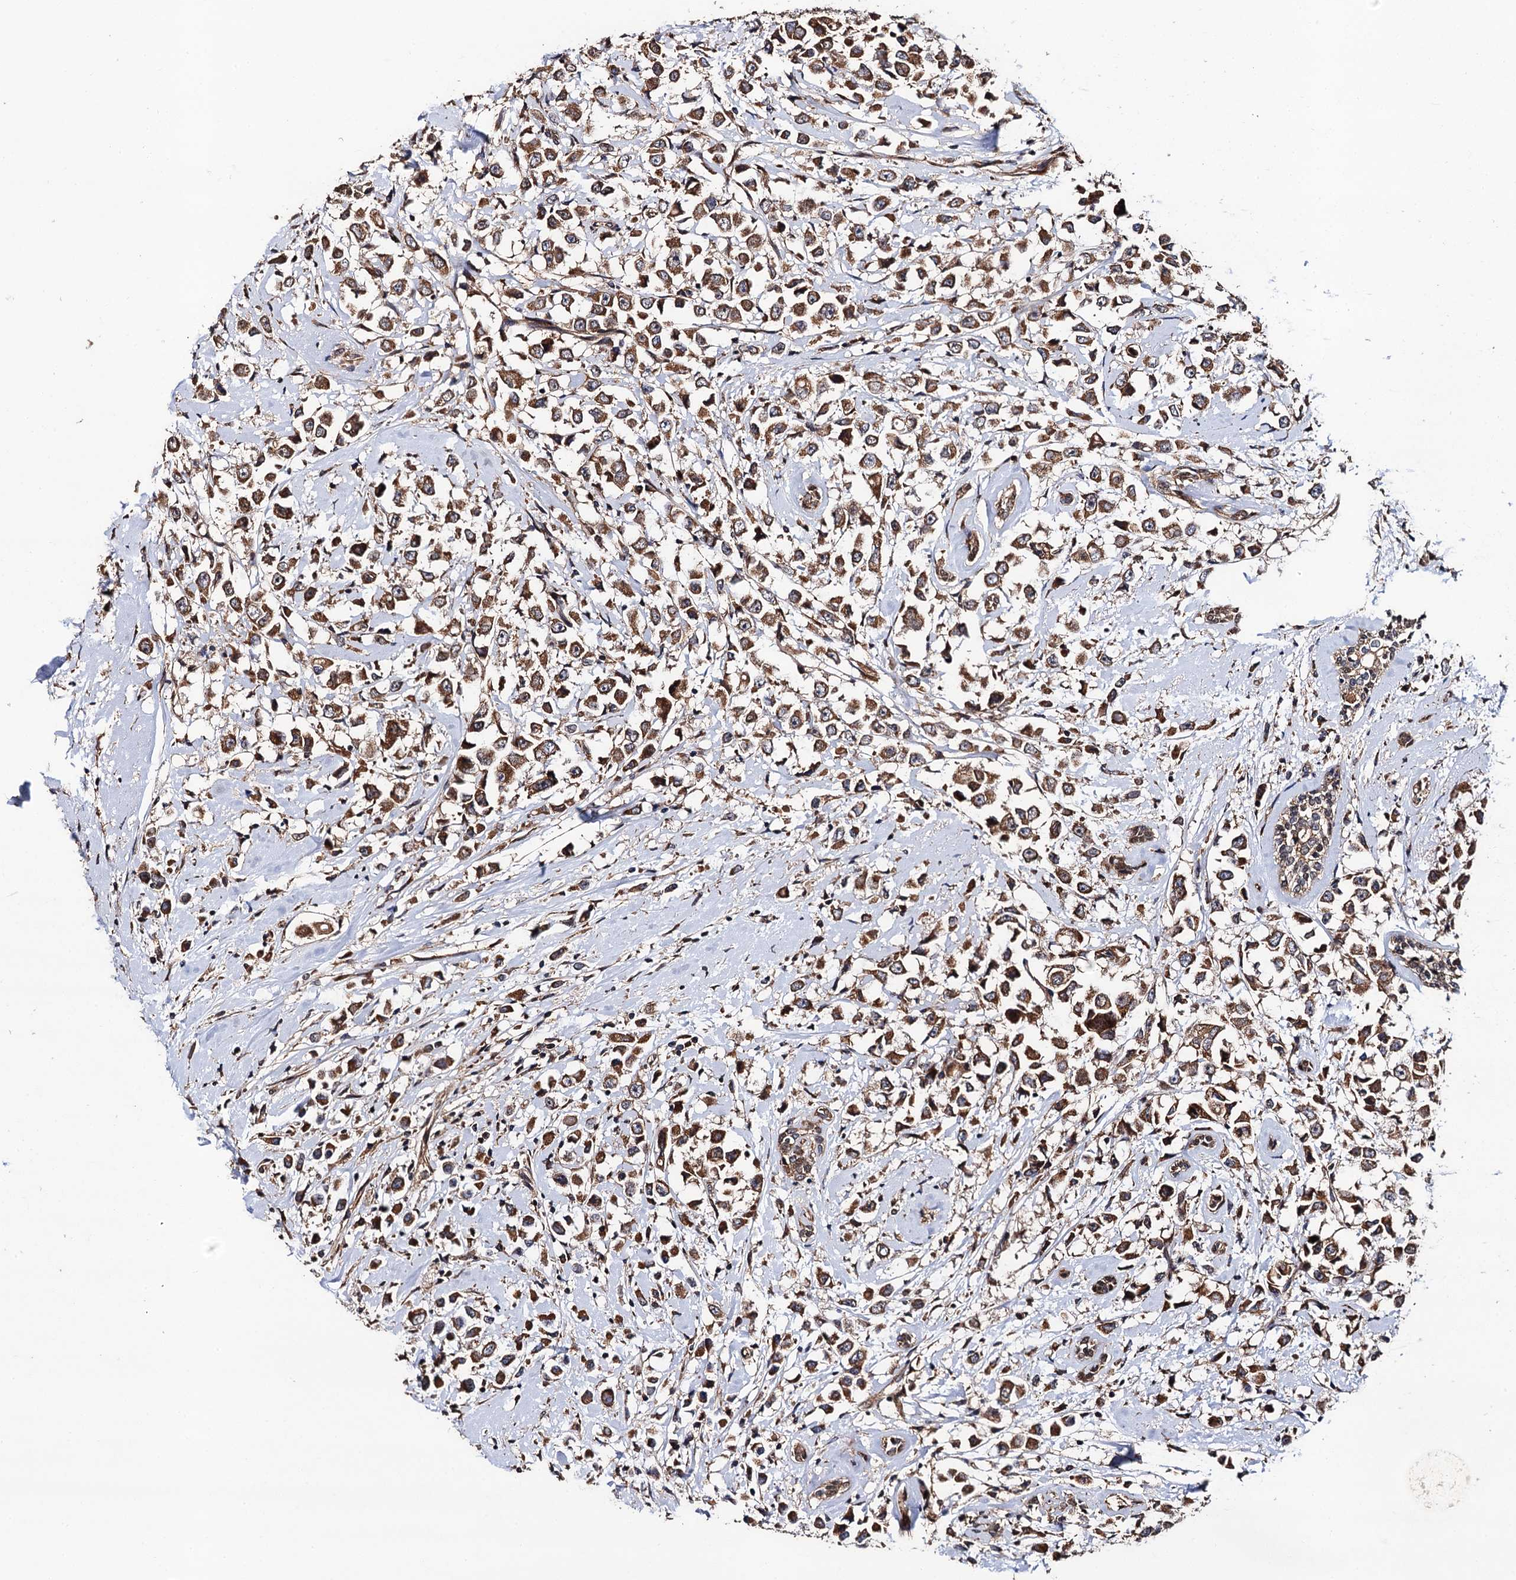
{"staining": {"intensity": "moderate", "quantity": ">75%", "location": "cytoplasmic/membranous"}, "tissue": "breast cancer", "cell_type": "Tumor cells", "image_type": "cancer", "snomed": [{"axis": "morphology", "description": "Duct carcinoma"}, {"axis": "topography", "description": "Breast"}], "caption": "Human breast intraductal carcinoma stained with a brown dye reveals moderate cytoplasmic/membranous positive positivity in about >75% of tumor cells.", "gene": "MIER2", "patient": {"sex": "female", "age": 87}}